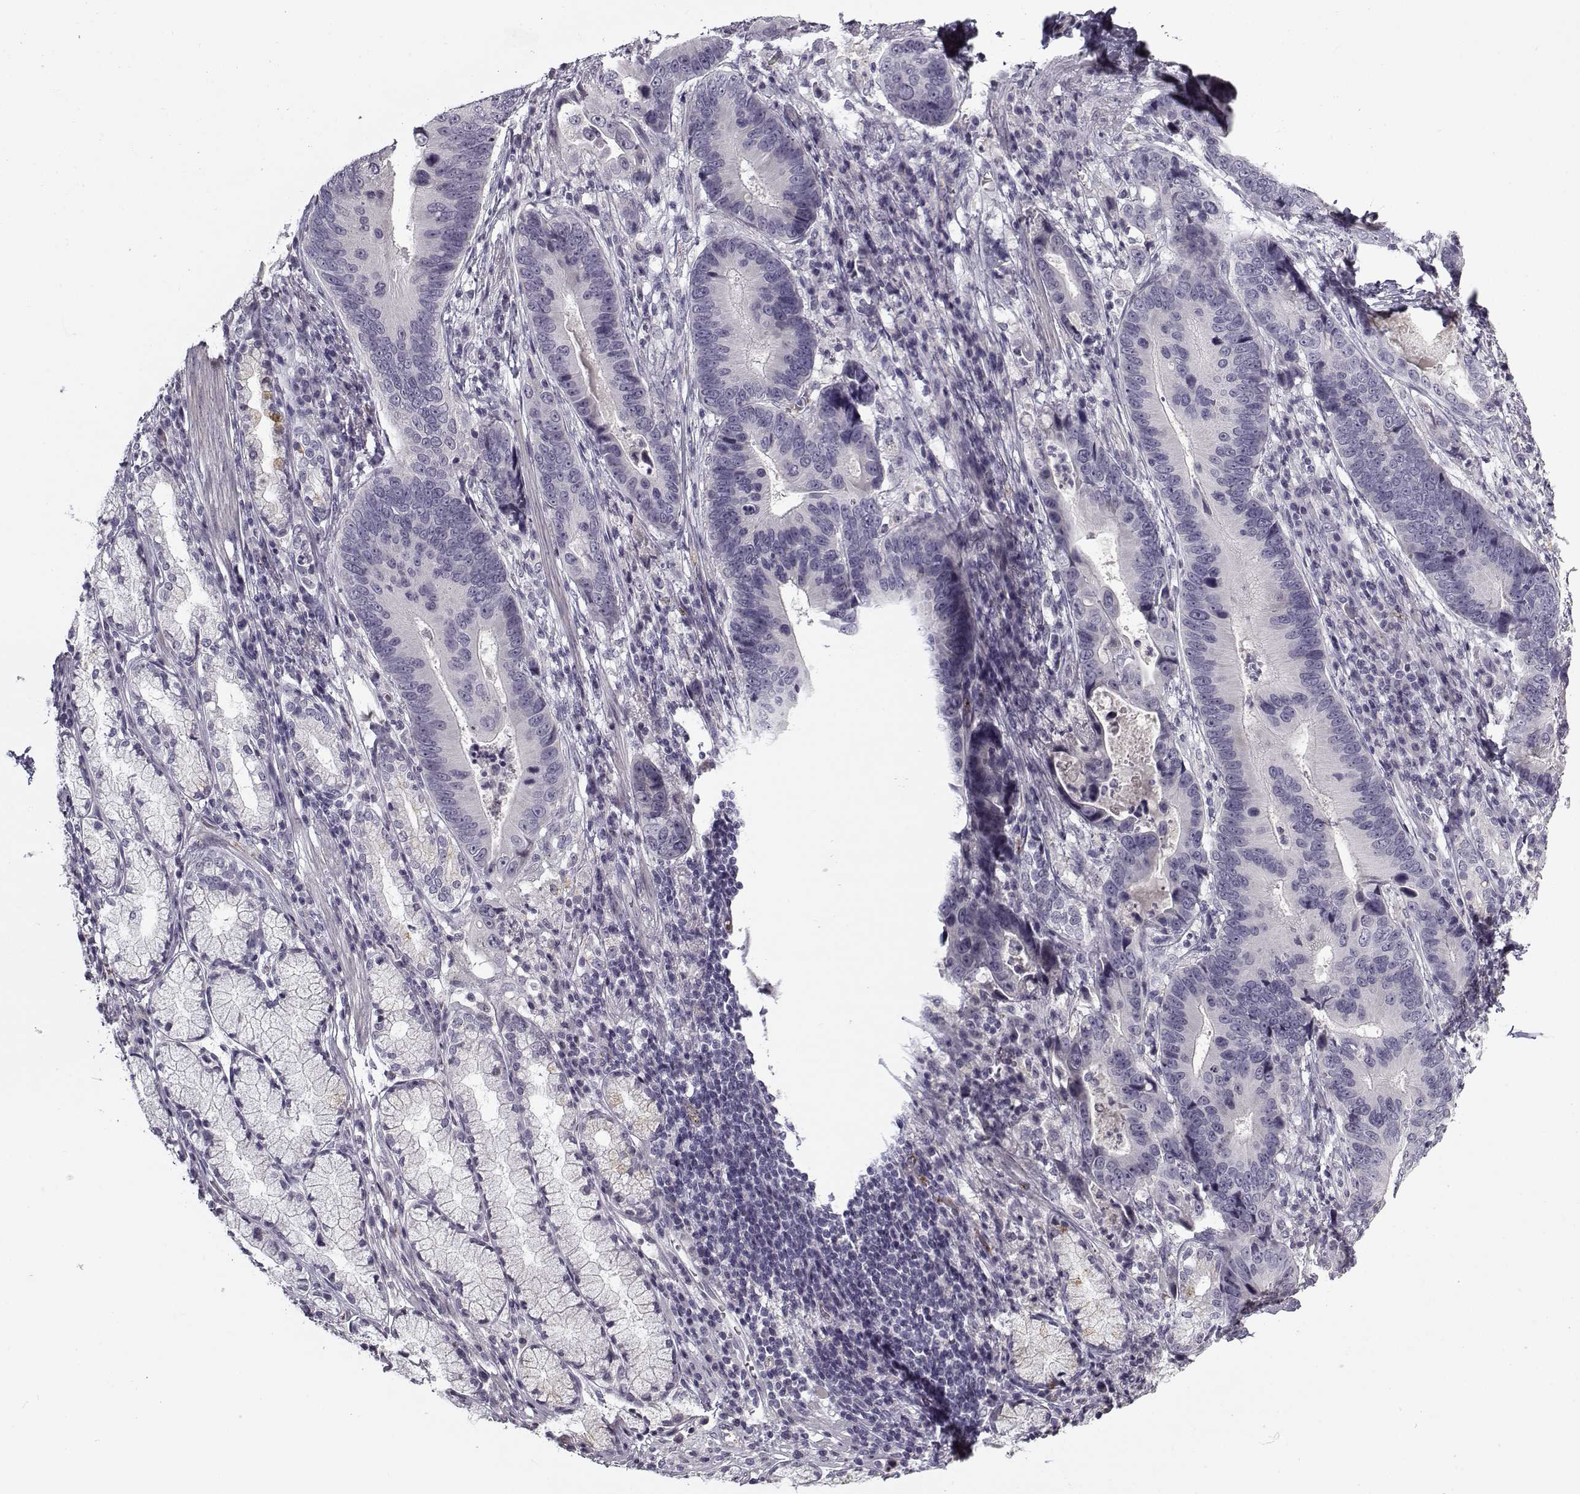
{"staining": {"intensity": "negative", "quantity": "none", "location": "none"}, "tissue": "stomach cancer", "cell_type": "Tumor cells", "image_type": "cancer", "snomed": [{"axis": "morphology", "description": "Adenocarcinoma, NOS"}, {"axis": "topography", "description": "Stomach"}], "caption": "Immunohistochemistry of stomach cancer exhibits no staining in tumor cells.", "gene": "SNCA", "patient": {"sex": "male", "age": 84}}